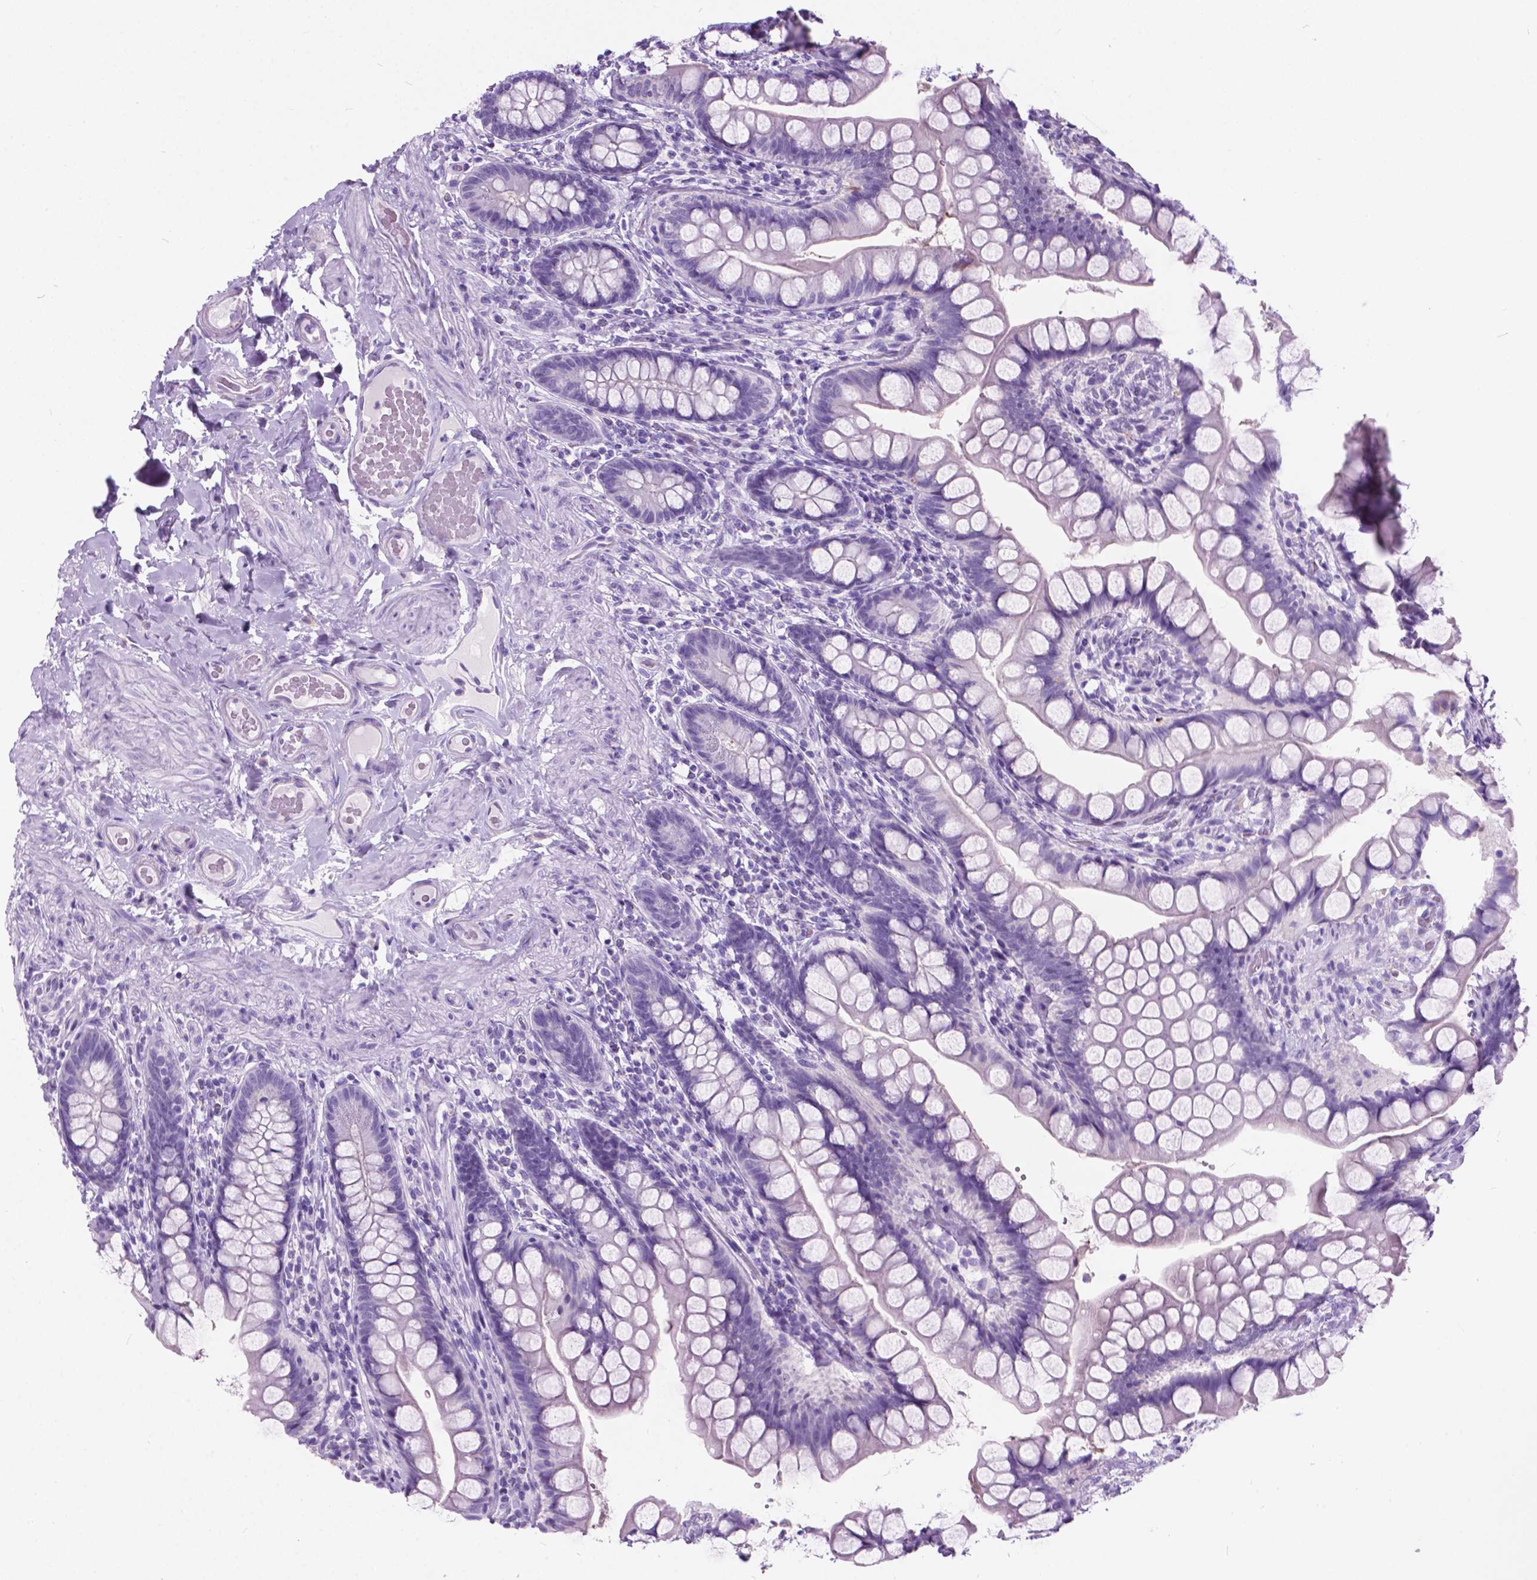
{"staining": {"intensity": "negative", "quantity": "none", "location": "none"}, "tissue": "small intestine", "cell_type": "Glandular cells", "image_type": "normal", "snomed": [{"axis": "morphology", "description": "Normal tissue, NOS"}, {"axis": "topography", "description": "Small intestine"}], "caption": "The image exhibits no significant positivity in glandular cells of small intestine.", "gene": "ARMS2", "patient": {"sex": "male", "age": 70}}